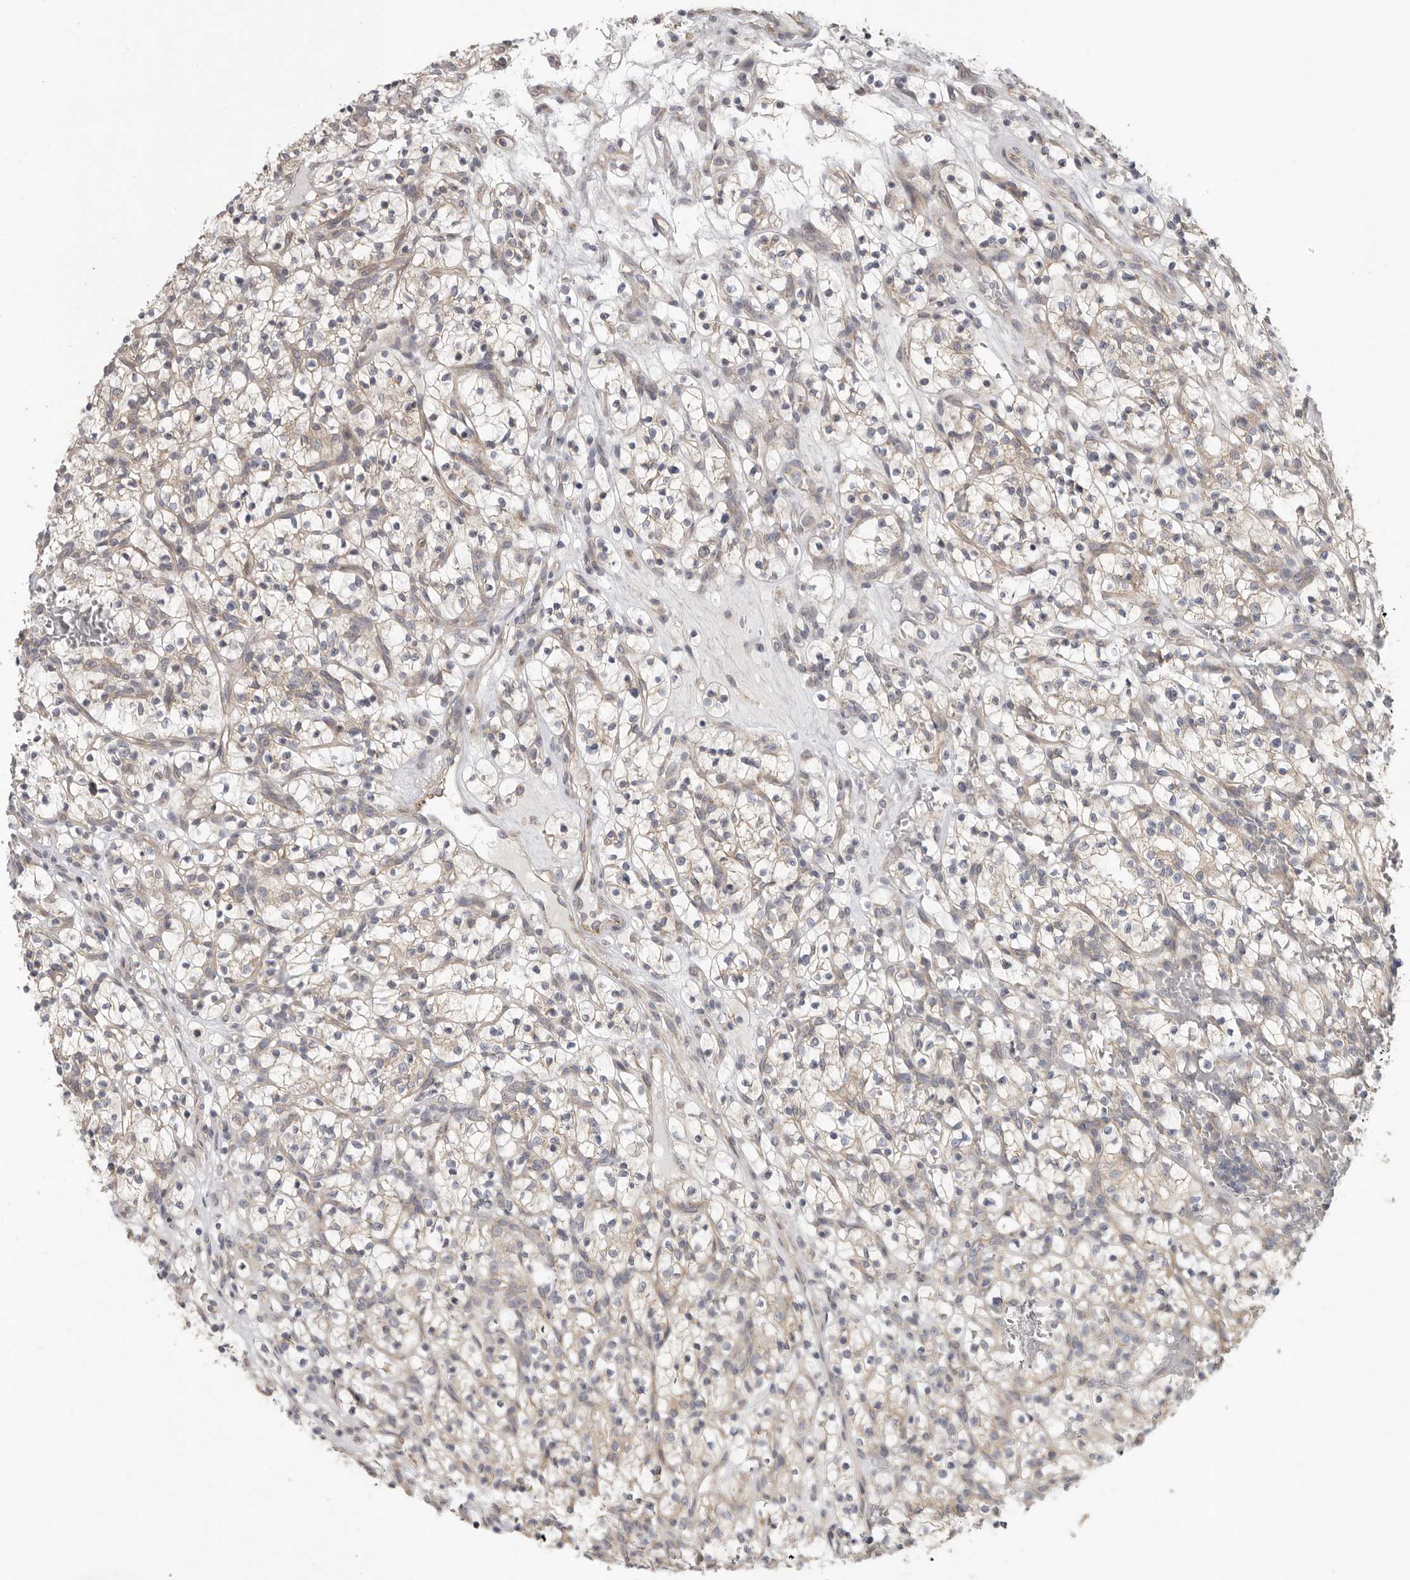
{"staining": {"intensity": "weak", "quantity": ">75%", "location": "cytoplasmic/membranous"}, "tissue": "renal cancer", "cell_type": "Tumor cells", "image_type": "cancer", "snomed": [{"axis": "morphology", "description": "Adenocarcinoma, NOS"}, {"axis": "topography", "description": "Kidney"}], "caption": "Protein analysis of adenocarcinoma (renal) tissue shows weak cytoplasmic/membranous staining in about >75% of tumor cells.", "gene": "UNK", "patient": {"sex": "female", "age": 57}}